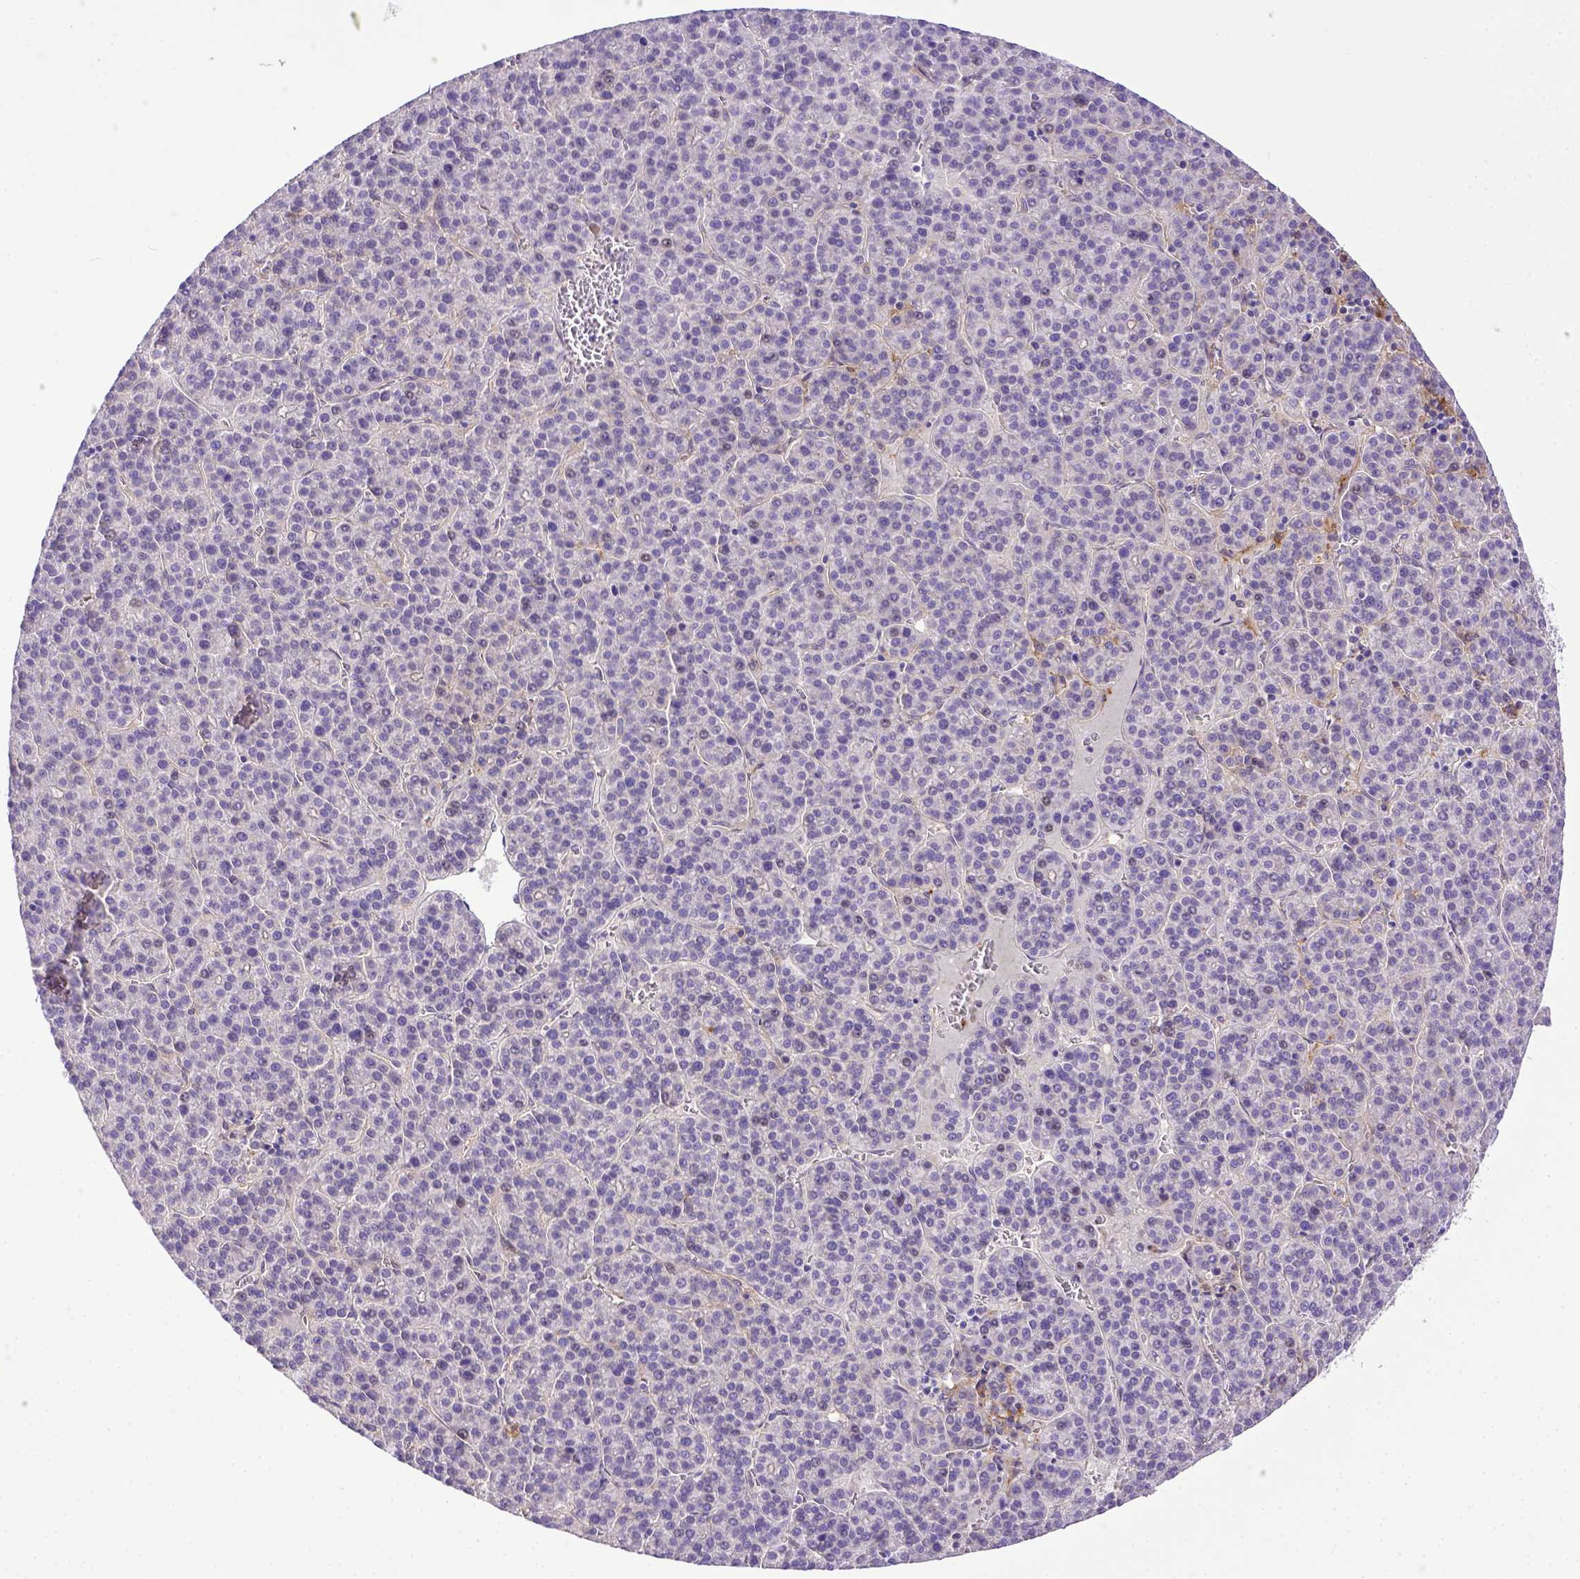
{"staining": {"intensity": "negative", "quantity": "none", "location": "none"}, "tissue": "liver cancer", "cell_type": "Tumor cells", "image_type": "cancer", "snomed": [{"axis": "morphology", "description": "Carcinoma, Hepatocellular, NOS"}, {"axis": "topography", "description": "Liver"}], "caption": "This is an IHC micrograph of human liver cancer. There is no staining in tumor cells.", "gene": "CD40", "patient": {"sex": "female", "age": 58}}